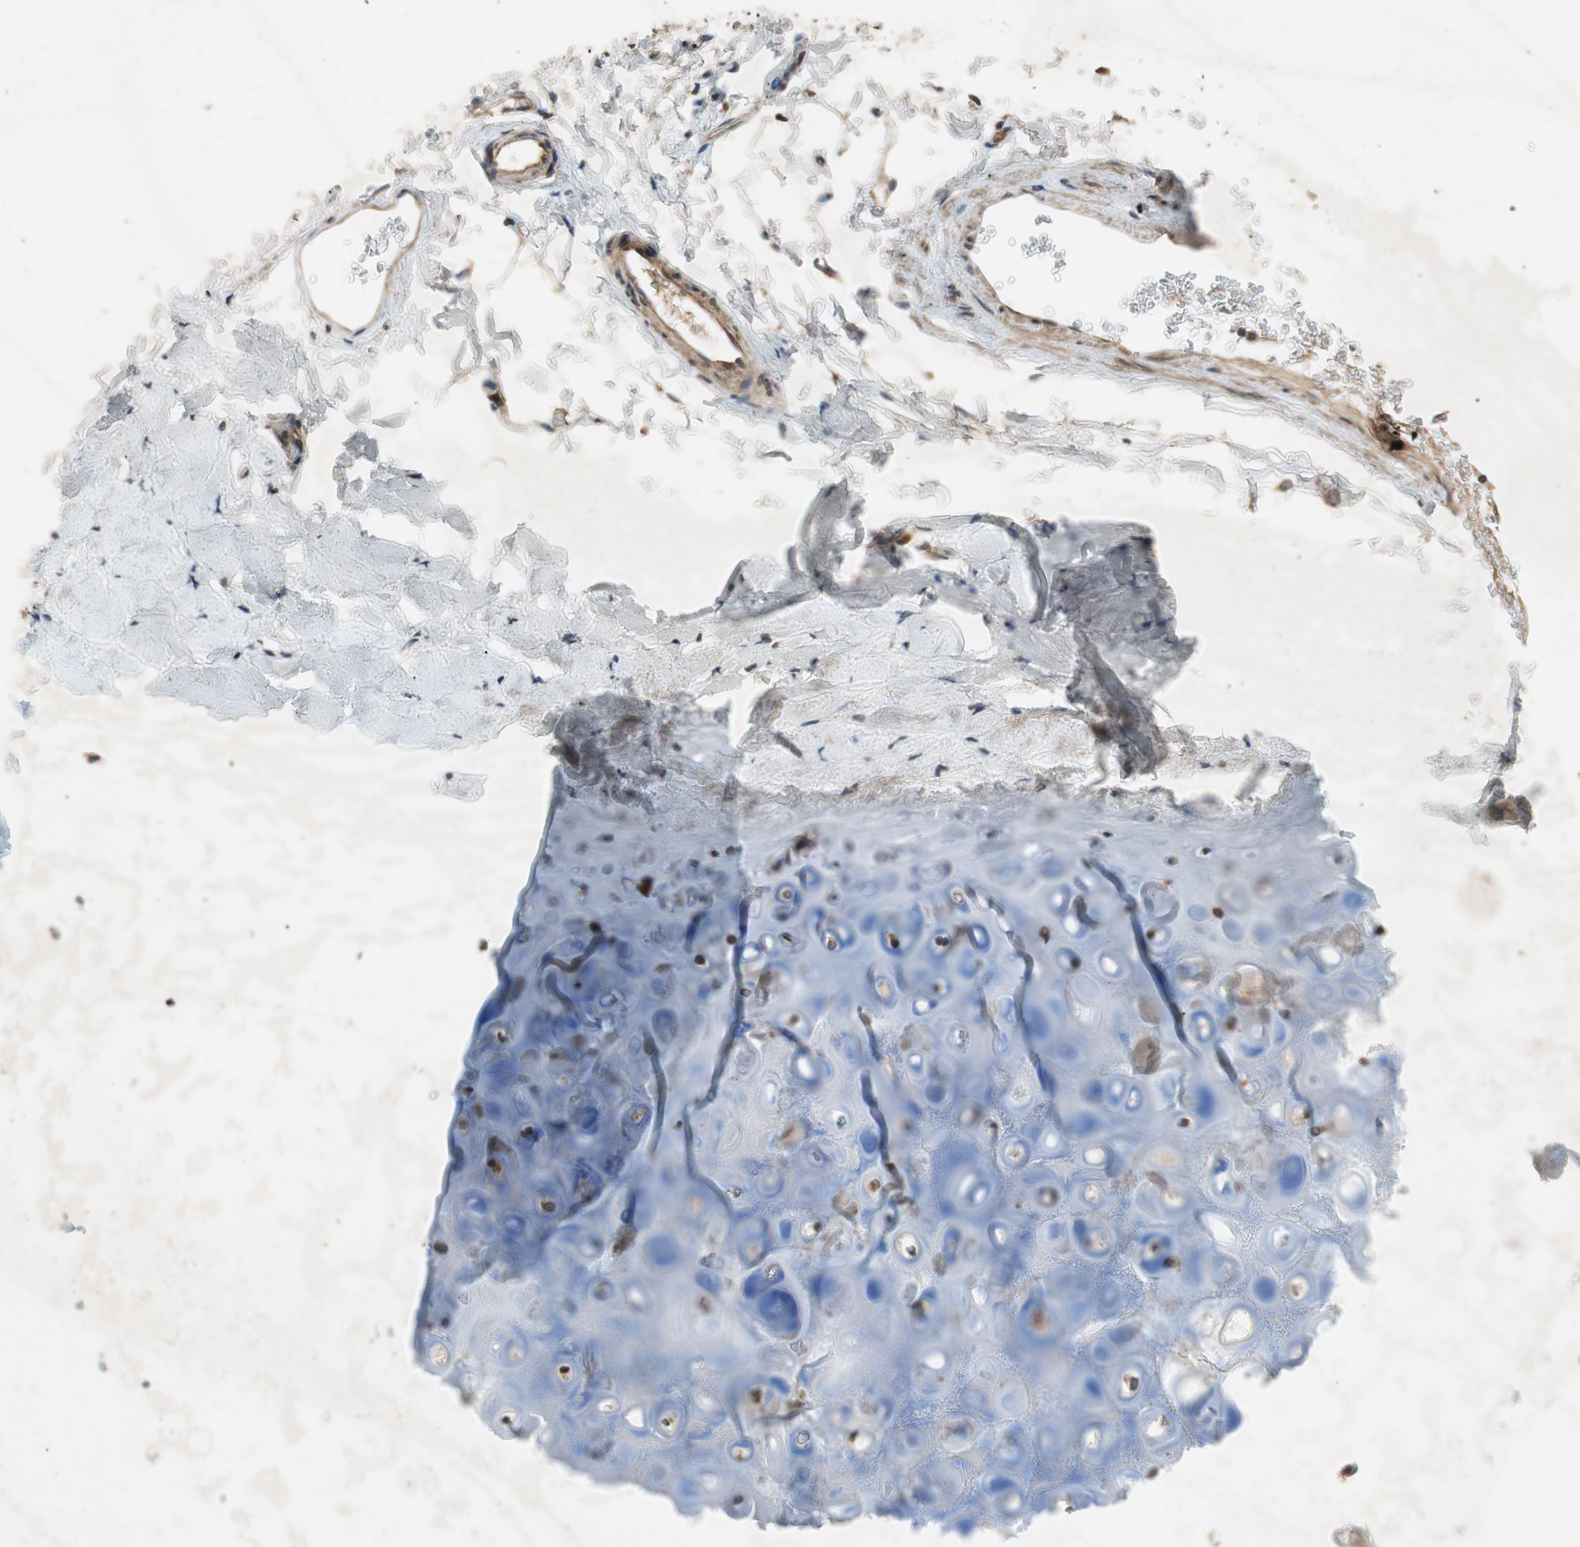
{"staining": {"intensity": "moderate", "quantity": "25%-75%", "location": "cytoplasmic/membranous"}, "tissue": "soft tissue", "cell_type": "Chondrocytes", "image_type": "normal", "snomed": [{"axis": "morphology", "description": "Normal tissue, NOS"}, {"axis": "topography", "description": "Cartilage tissue"}, {"axis": "topography", "description": "Bronchus"}], "caption": "This is a histology image of immunohistochemistry (IHC) staining of benign soft tissue, which shows moderate expression in the cytoplasmic/membranous of chondrocytes.", "gene": "ATP2C1", "patient": {"sex": "female", "age": 73}}